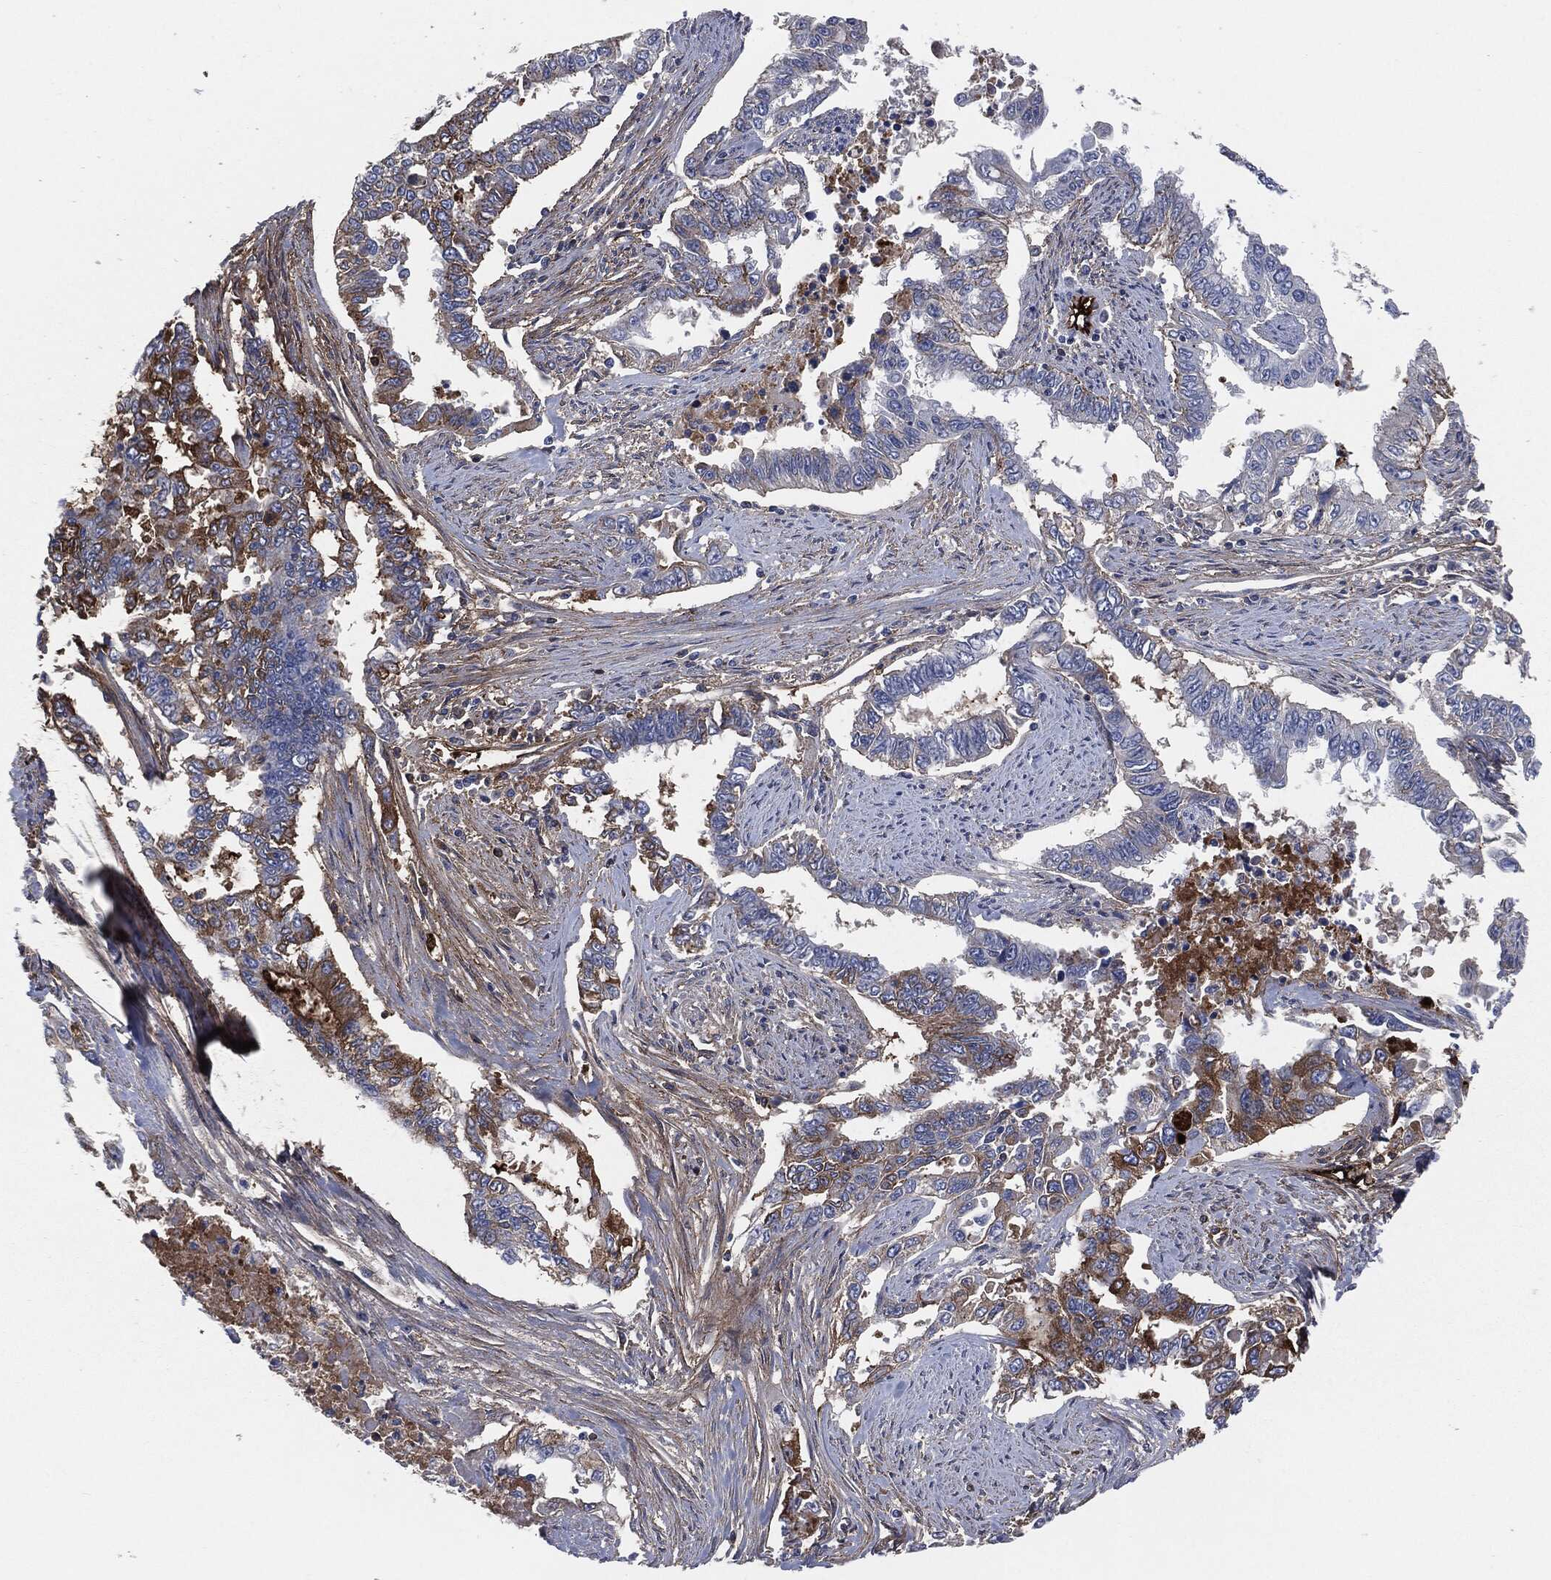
{"staining": {"intensity": "strong", "quantity": "<25%", "location": "cytoplasmic/membranous"}, "tissue": "endometrial cancer", "cell_type": "Tumor cells", "image_type": "cancer", "snomed": [{"axis": "morphology", "description": "Adenocarcinoma, NOS"}, {"axis": "topography", "description": "Uterus"}], "caption": "The micrograph reveals a brown stain indicating the presence of a protein in the cytoplasmic/membranous of tumor cells in endometrial cancer (adenocarcinoma).", "gene": "APOB", "patient": {"sex": "female", "age": 59}}